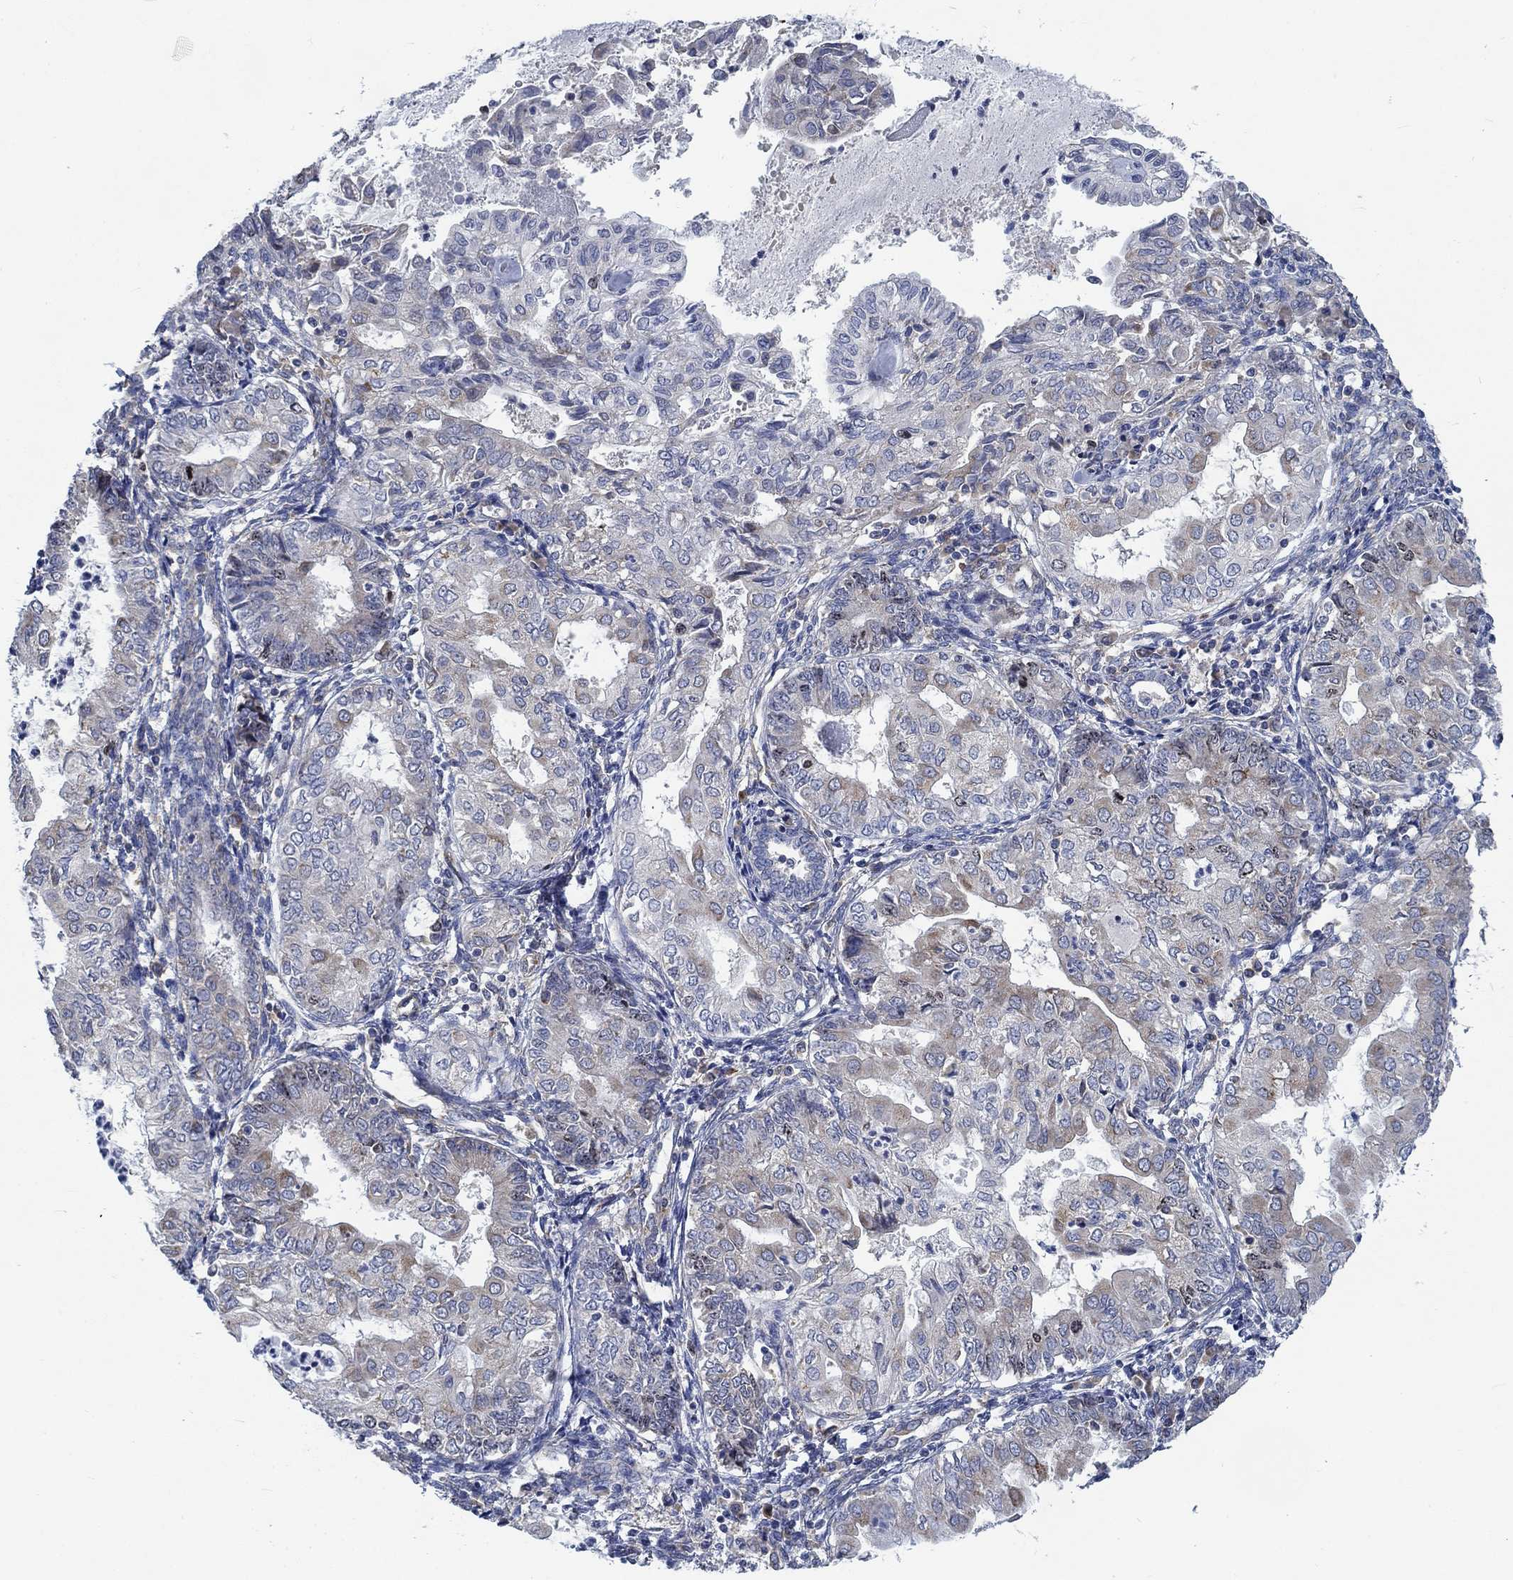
{"staining": {"intensity": "weak", "quantity": "<25%", "location": "cytoplasmic/membranous"}, "tissue": "endometrial cancer", "cell_type": "Tumor cells", "image_type": "cancer", "snomed": [{"axis": "morphology", "description": "Adenocarcinoma, NOS"}, {"axis": "topography", "description": "Endometrium"}], "caption": "Immunohistochemistry (IHC) micrograph of human adenocarcinoma (endometrial) stained for a protein (brown), which reveals no expression in tumor cells.", "gene": "MMP24", "patient": {"sex": "female", "age": 68}}